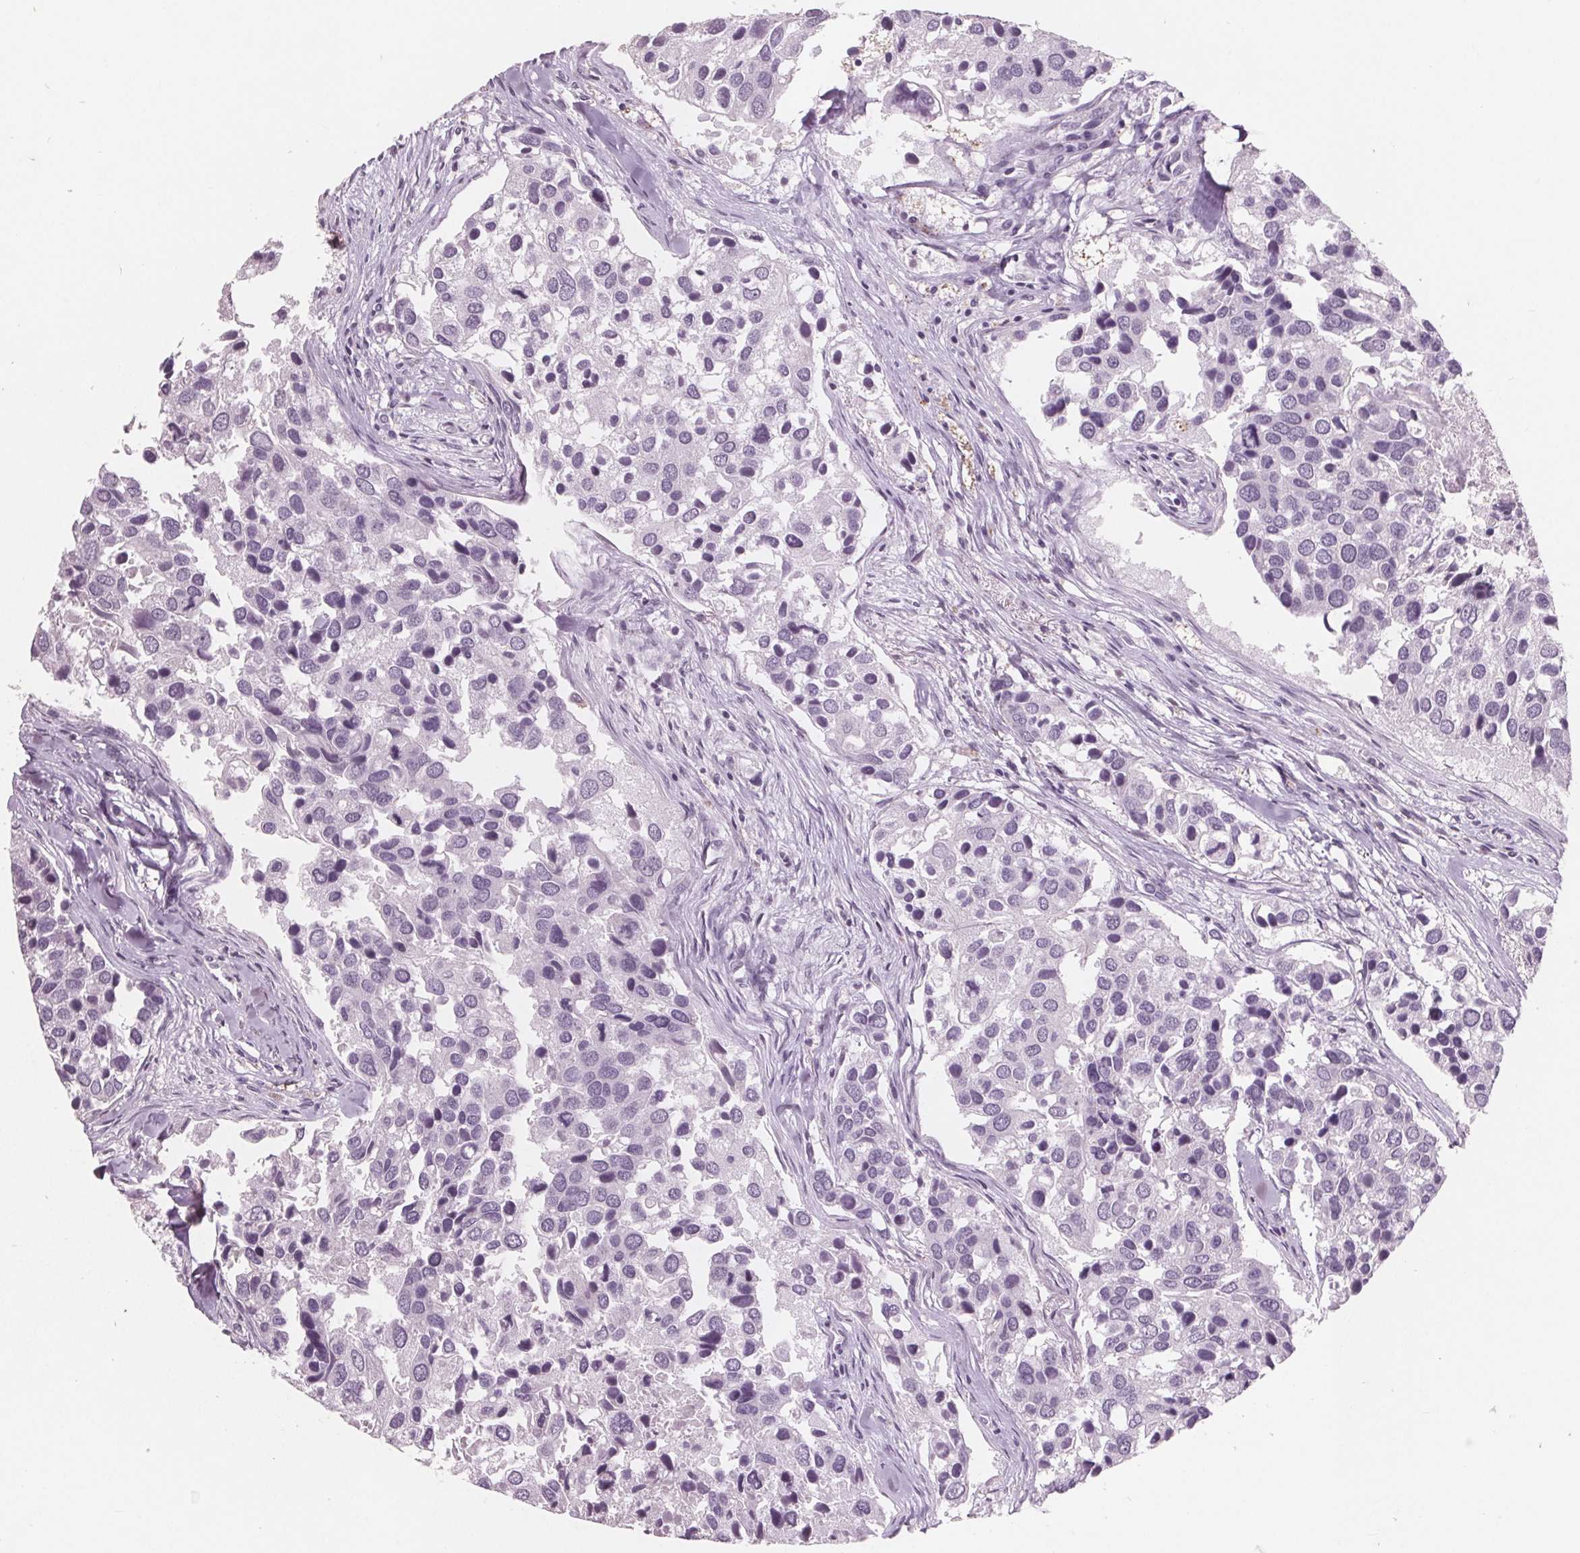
{"staining": {"intensity": "negative", "quantity": "none", "location": "none"}, "tissue": "breast cancer", "cell_type": "Tumor cells", "image_type": "cancer", "snomed": [{"axis": "morphology", "description": "Duct carcinoma"}, {"axis": "topography", "description": "Breast"}], "caption": "Breast cancer was stained to show a protein in brown. There is no significant staining in tumor cells.", "gene": "PTPN14", "patient": {"sex": "female", "age": 83}}